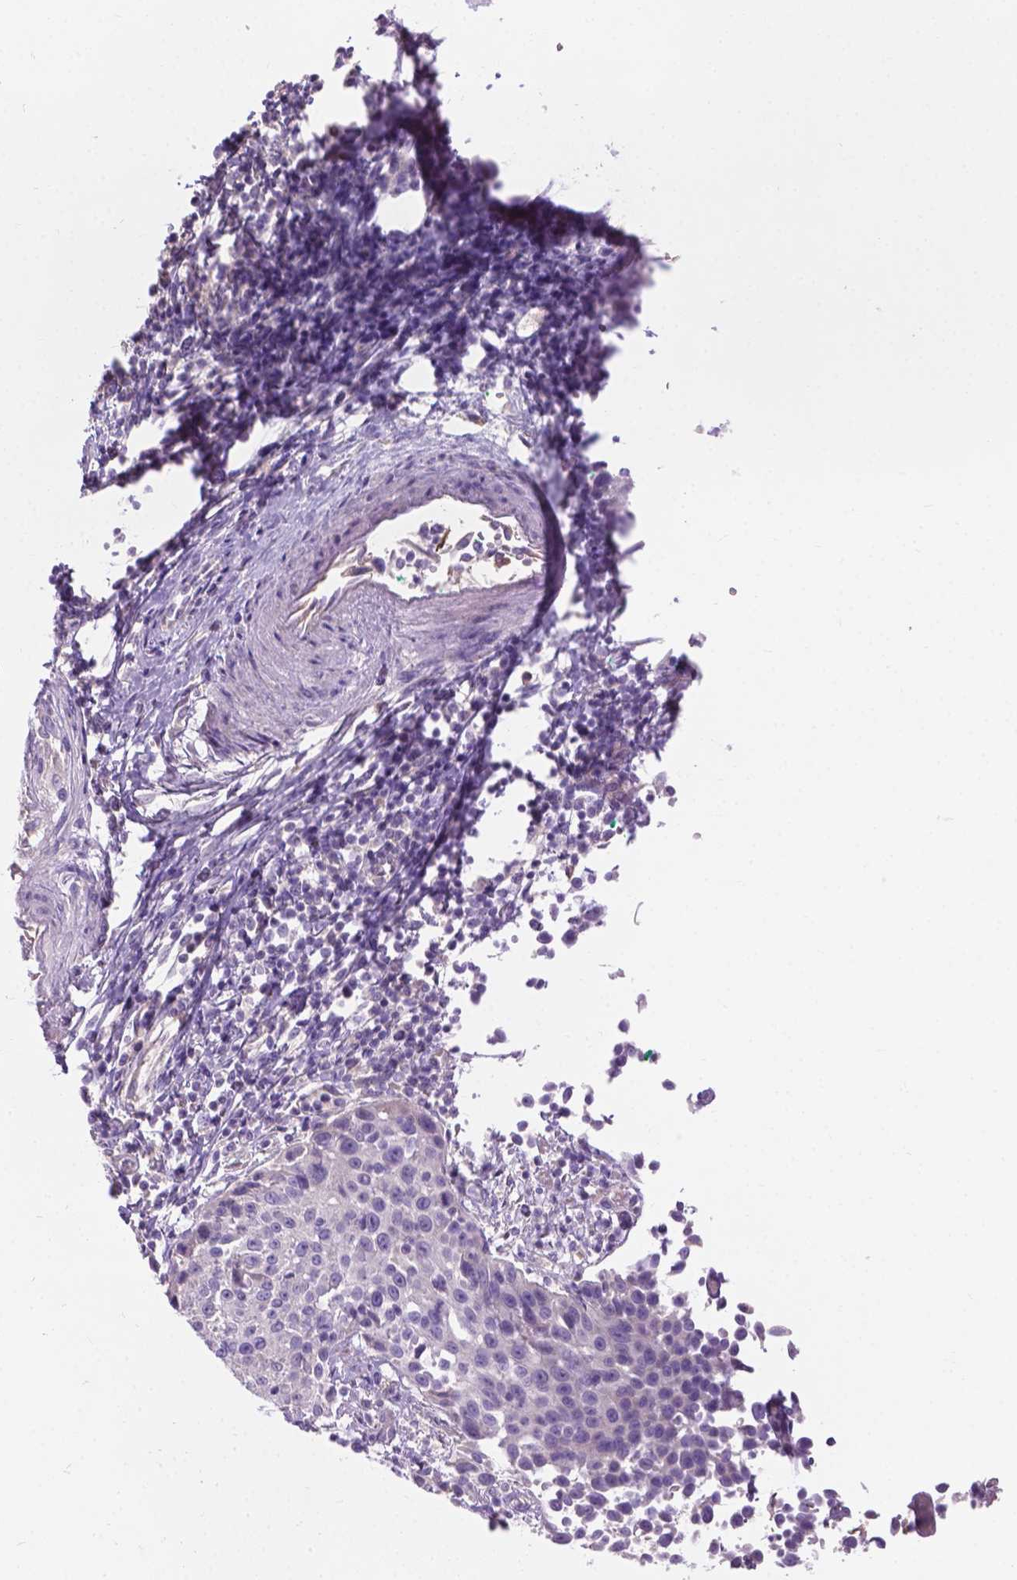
{"staining": {"intensity": "negative", "quantity": "none", "location": "none"}, "tissue": "cervical cancer", "cell_type": "Tumor cells", "image_type": "cancer", "snomed": [{"axis": "morphology", "description": "Squamous cell carcinoma, NOS"}, {"axis": "topography", "description": "Cervix"}], "caption": "Immunohistochemistry (IHC) image of neoplastic tissue: human squamous cell carcinoma (cervical) stained with DAB reveals no significant protein positivity in tumor cells.", "gene": "NOXO1", "patient": {"sex": "female", "age": 26}}